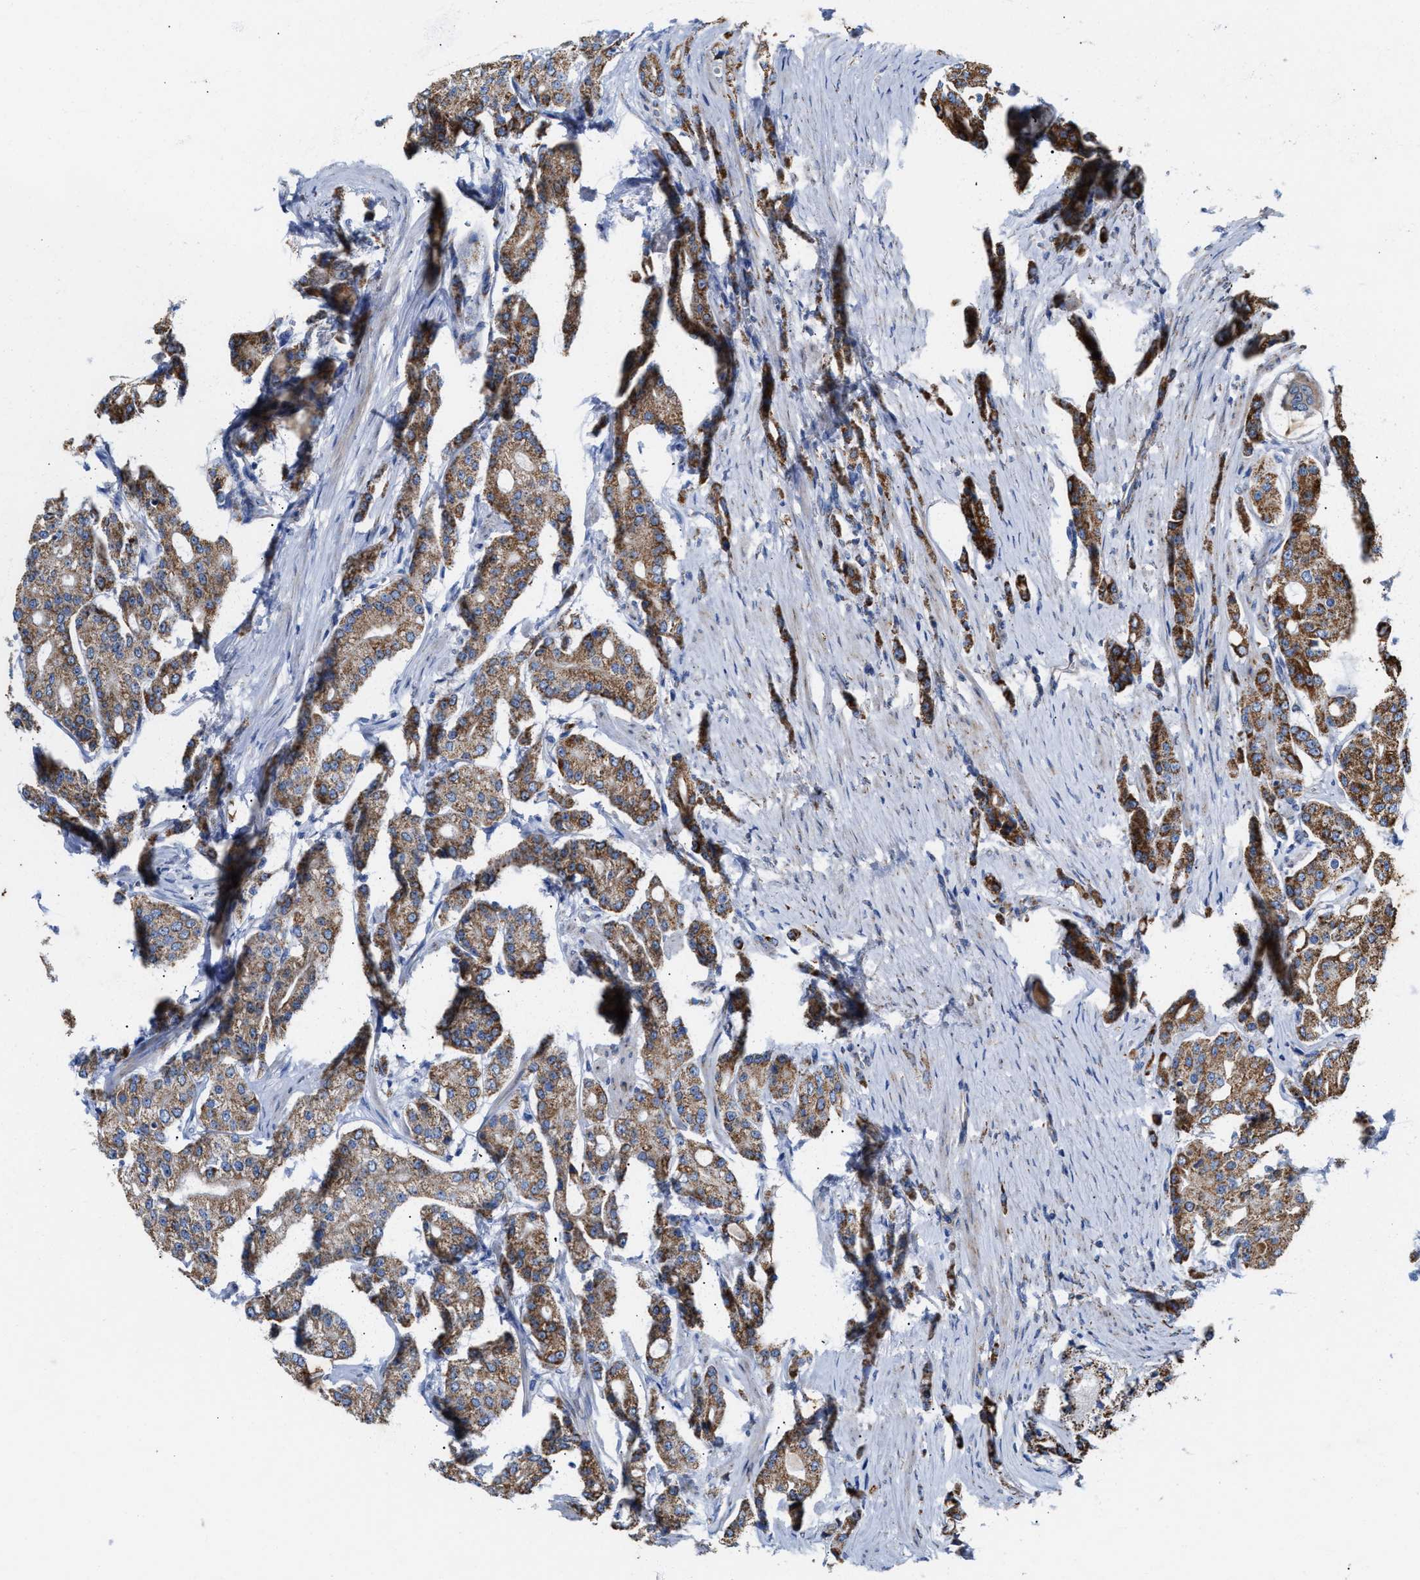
{"staining": {"intensity": "moderate", "quantity": ">75%", "location": "cytoplasmic/membranous"}, "tissue": "prostate cancer", "cell_type": "Tumor cells", "image_type": "cancer", "snomed": [{"axis": "morphology", "description": "Adenocarcinoma, High grade"}, {"axis": "topography", "description": "Prostate"}], "caption": "Protein analysis of prostate cancer tissue reveals moderate cytoplasmic/membranous expression in about >75% of tumor cells.", "gene": "JAG1", "patient": {"sex": "male", "age": 71}}